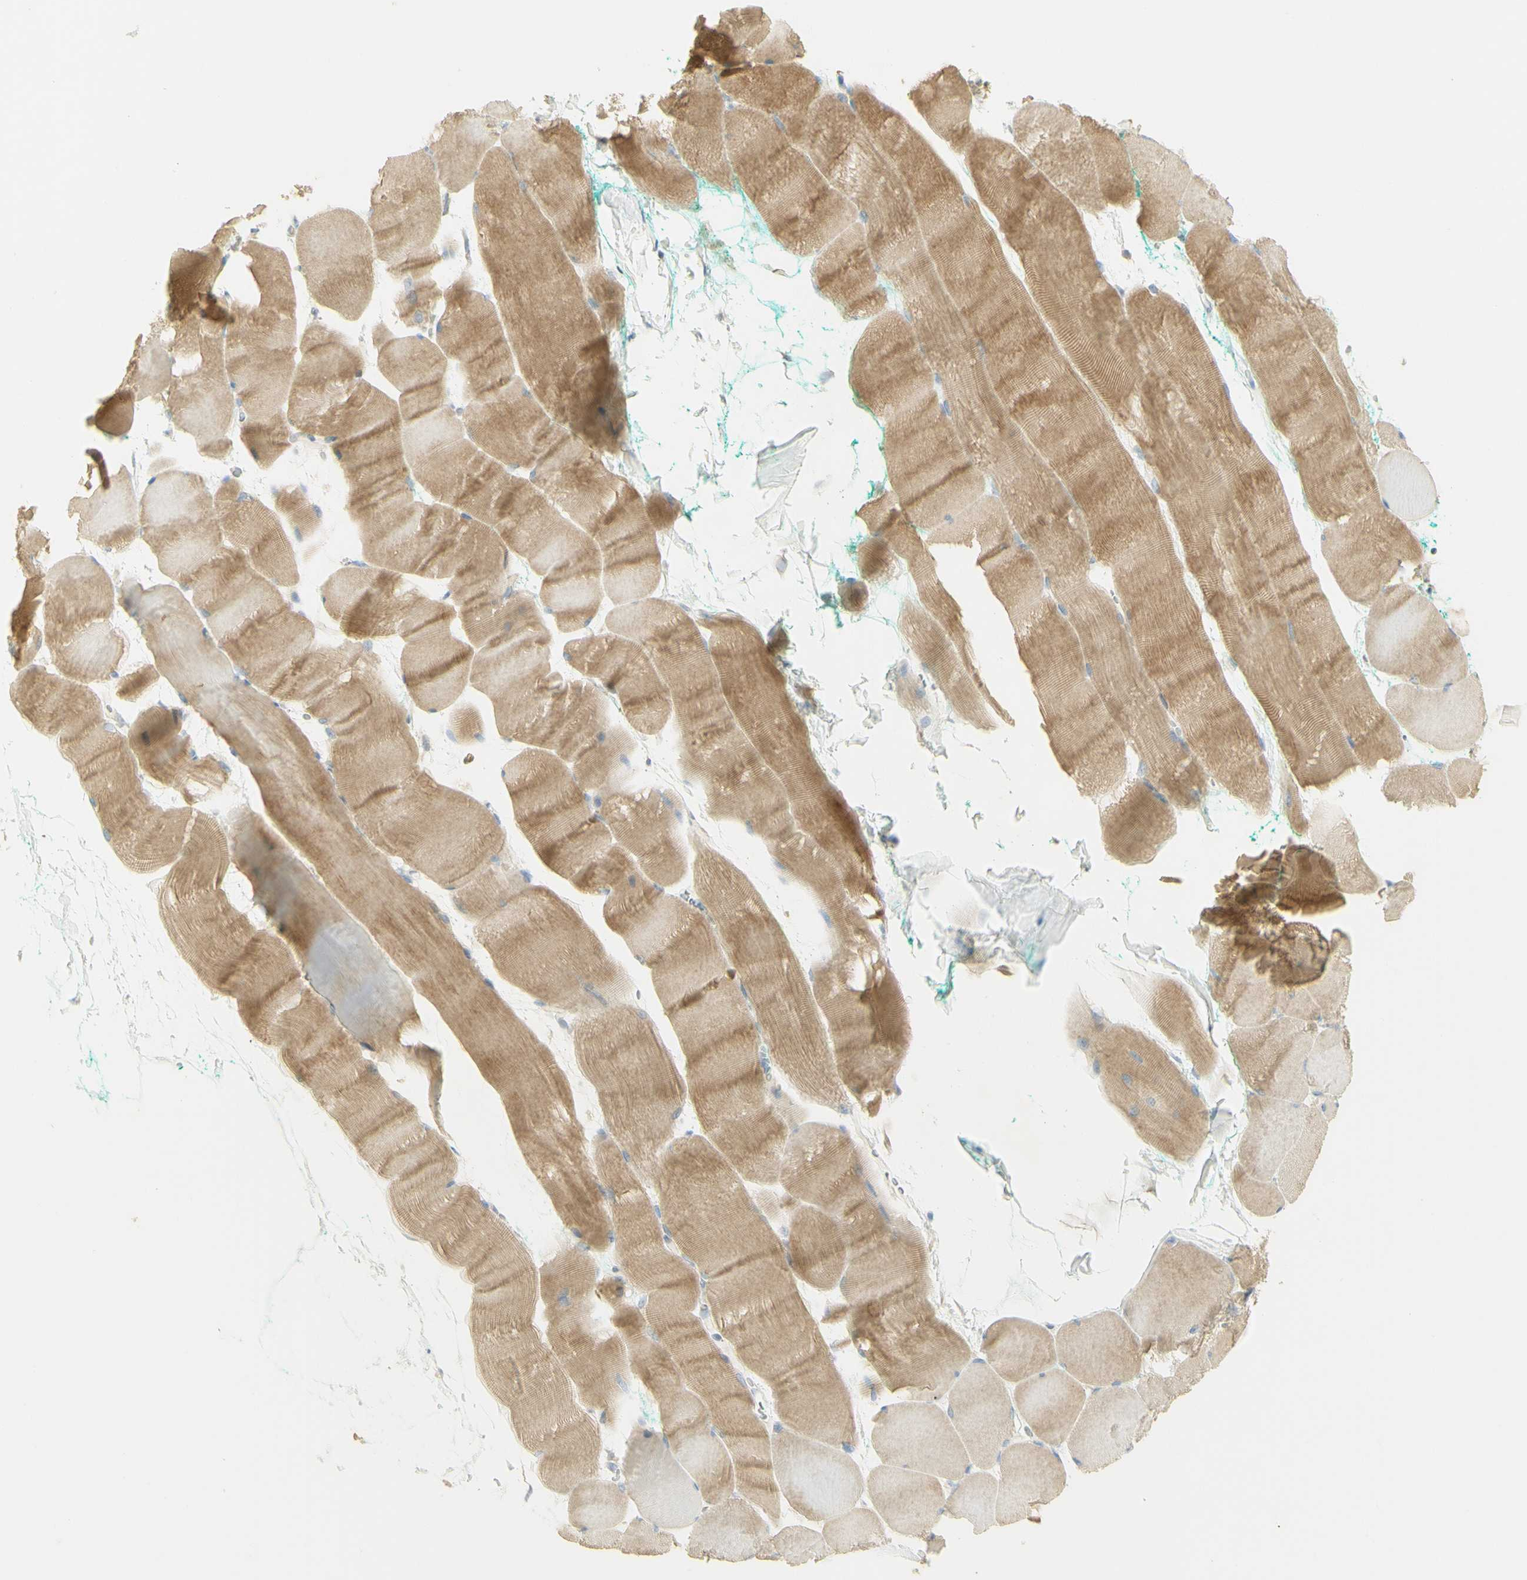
{"staining": {"intensity": "moderate", "quantity": ">75%", "location": "cytoplasmic/membranous"}, "tissue": "skeletal muscle", "cell_type": "Myocytes", "image_type": "normal", "snomed": [{"axis": "morphology", "description": "Normal tissue, NOS"}, {"axis": "morphology", "description": "Squamous cell carcinoma, NOS"}, {"axis": "topography", "description": "Skeletal muscle"}], "caption": "Protein analysis of normal skeletal muscle reveals moderate cytoplasmic/membranous expression in approximately >75% of myocytes. (DAB (3,3'-diaminobenzidine) = brown stain, brightfield microscopy at high magnification).", "gene": "KIF11", "patient": {"sex": "male", "age": 51}}